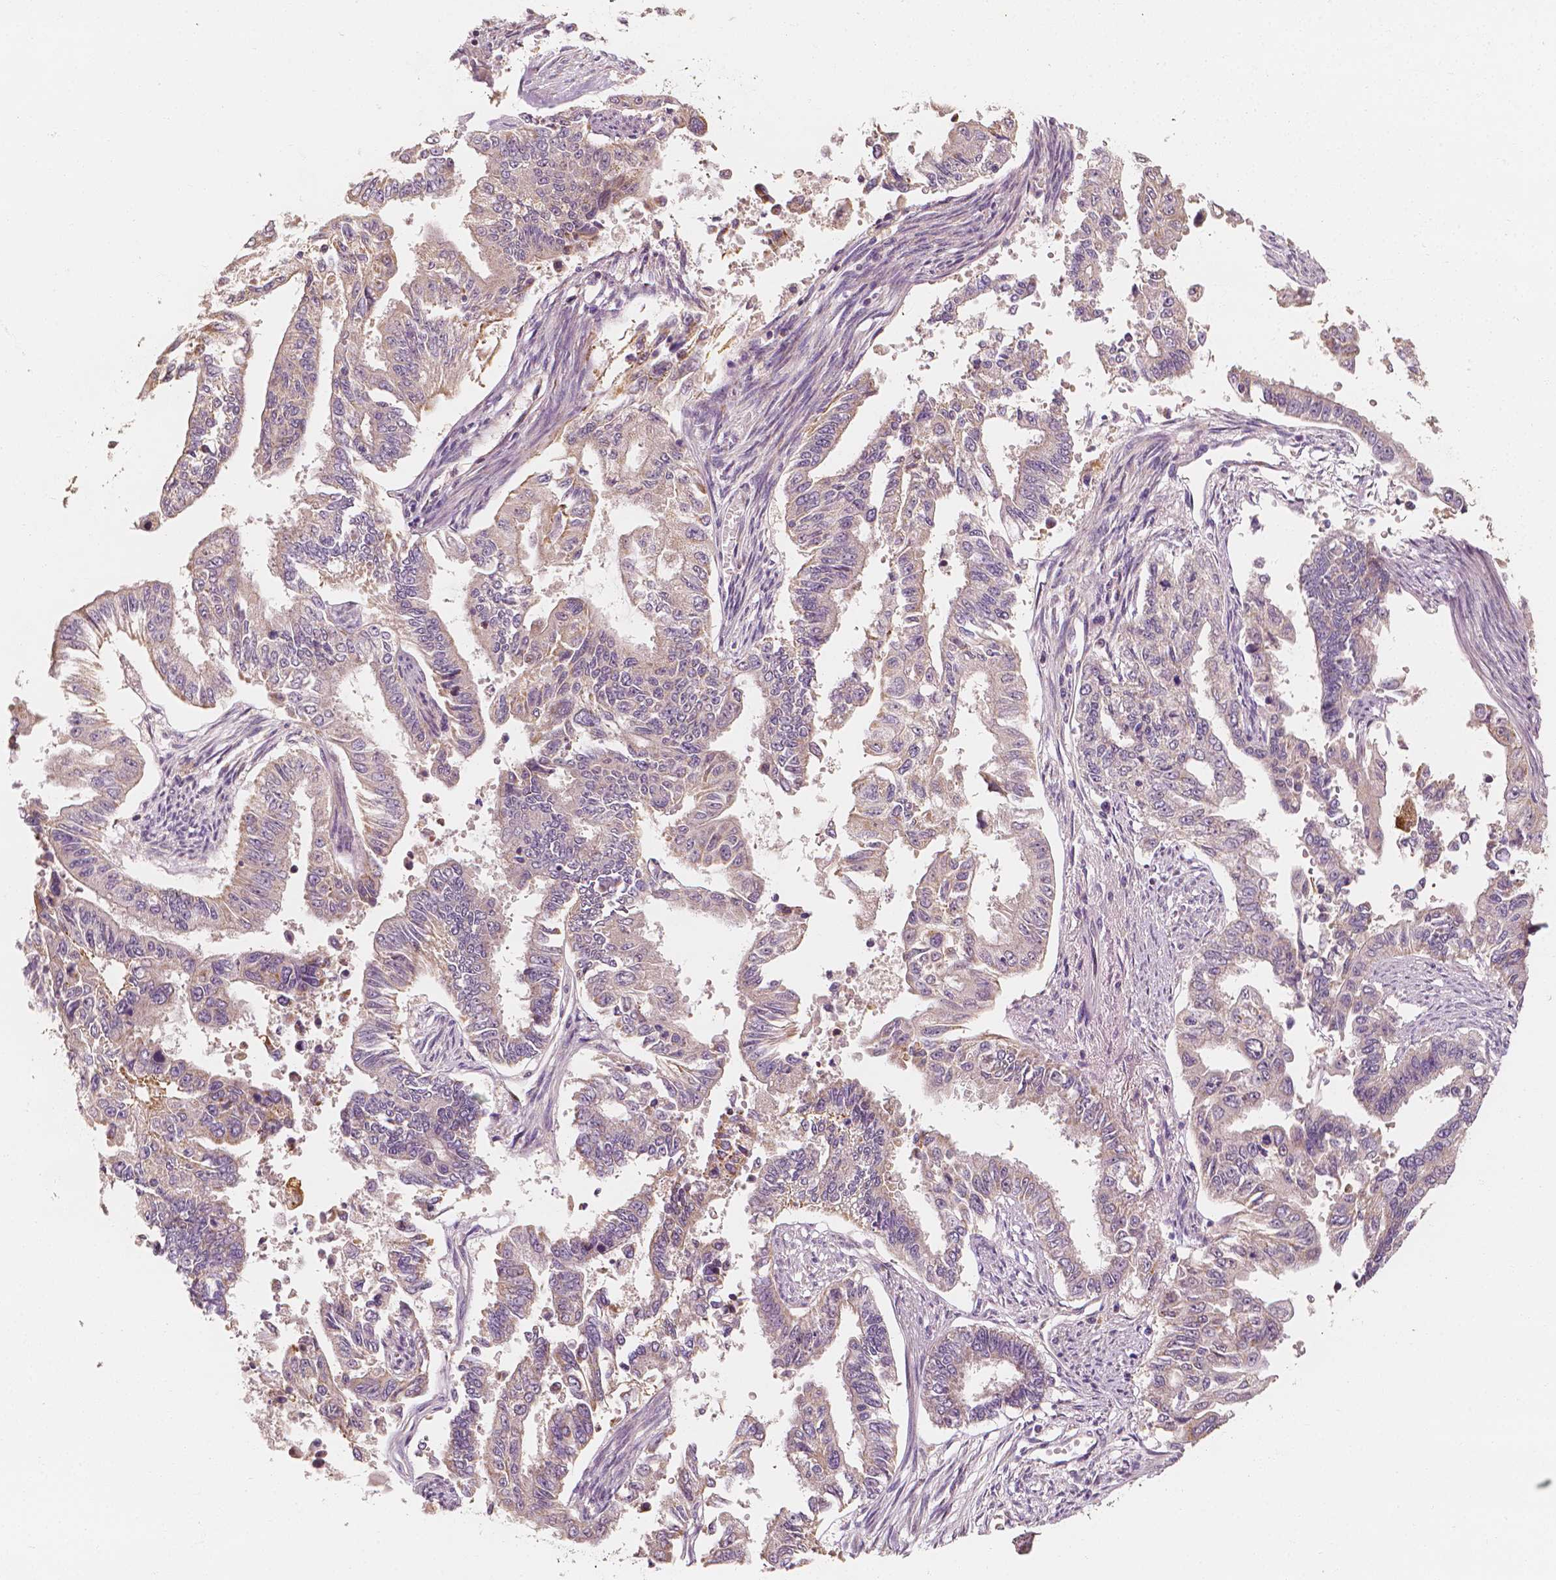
{"staining": {"intensity": "weak", "quantity": "25%-75%", "location": "cytoplasmic/membranous"}, "tissue": "endometrial cancer", "cell_type": "Tumor cells", "image_type": "cancer", "snomed": [{"axis": "morphology", "description": "Adenocarcinoma, NOS"}, {"axis": "topography", "description": "Uterus"}], "caption": "An image of human adenocarcinoma (endometrial) stained for a protein shows weak cytoplasmic/membranous brown staining in tumor cells.", "gene": "SHPK", "patient": {"sex": "female", "age": 59}}